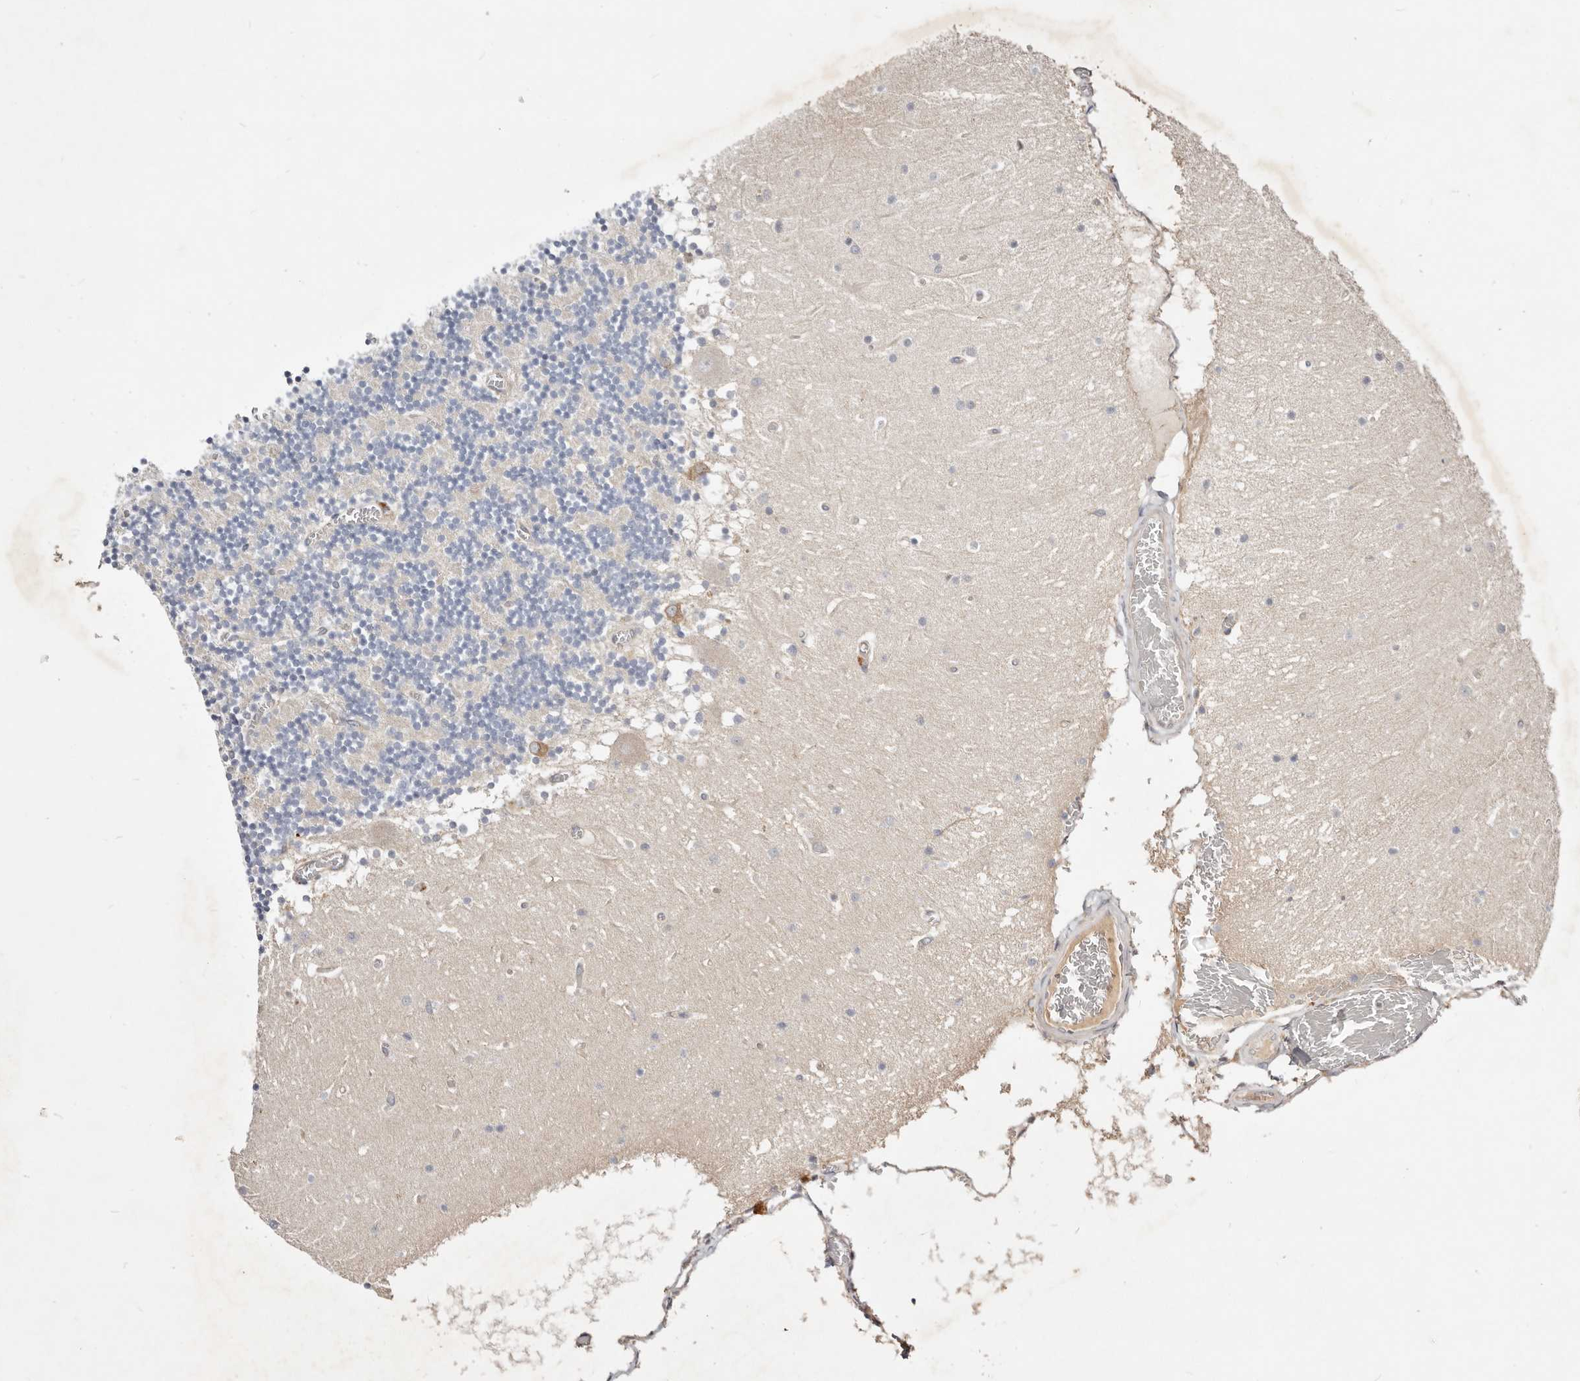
{"staining": {"intensity": "negative", "quantity": "none", "location": "none"}, "tissue": "cerebellum", "cell_type": "Cells in granular layer", "image_type": "normal", "snomed": [{"axis": "morphology", "description": "Normal tissue, NOS"}, {"axis": "topography", "description": "Cerebellum"}], "caption": "A high-resolution image shows IHC staining of normal cerebellum, which exhibits no significant staining in cells in granular layer.", "gene": "GNA13", "patient": {"sex": "female", "age": 28}}